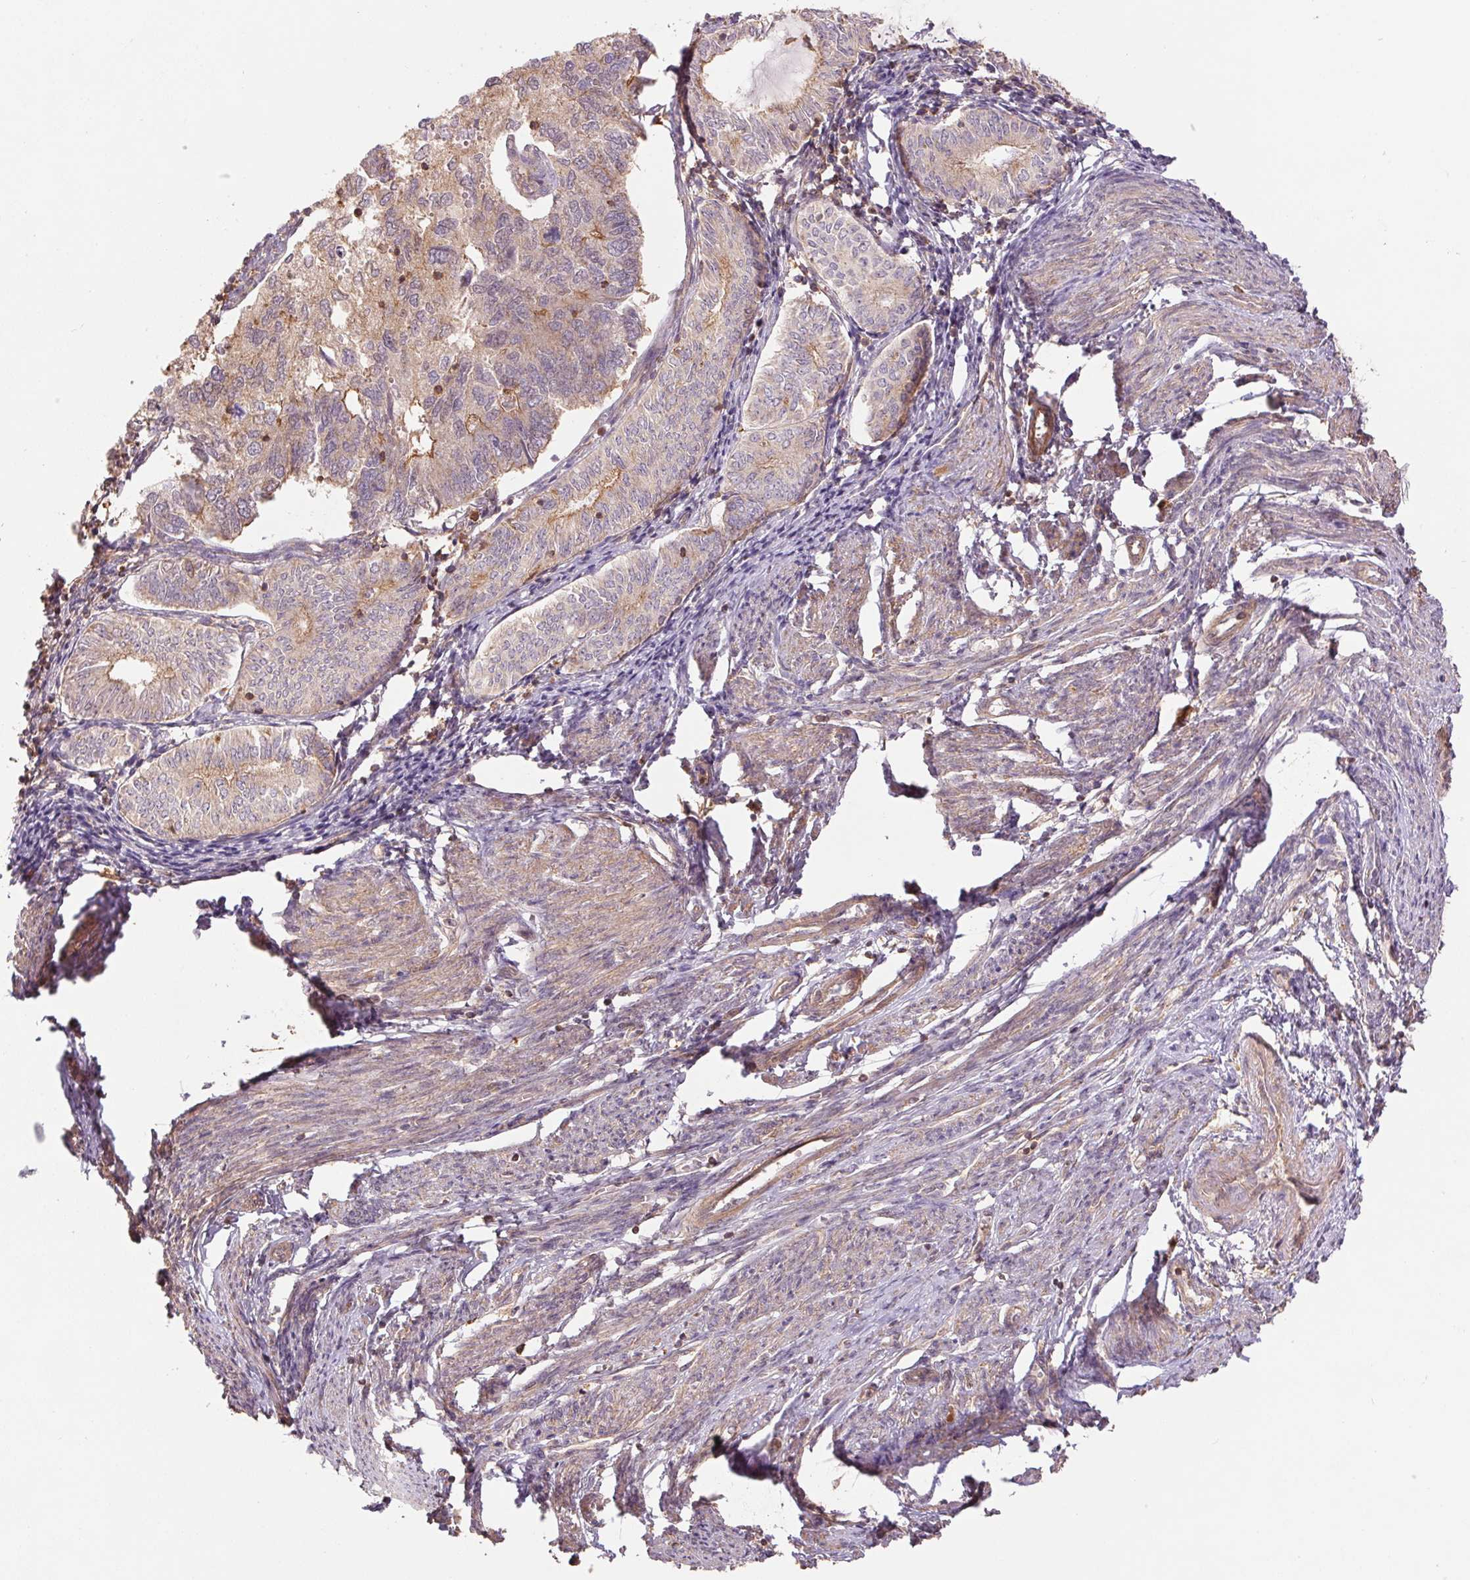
{"staining": {"intensity": "weak", "quantity": "<25%", "location": "cytoplasmic/membranous"}, "tissue": "endometrial cancer", "cell_type": "Tumor cells", "image_type": "cancer", "snomed": [{"axis": "morphology", "description": "Carcinoma, NOS"}, {"axis": "topography", "description": "Uterus"}], "caption": "A histopathology image of carcinoma (endometrial) stained for a protein demonstrates no brown staining in tumor cells.", "gene": "TUBA3D", "patient": {"sex": "female", "age": 76}}